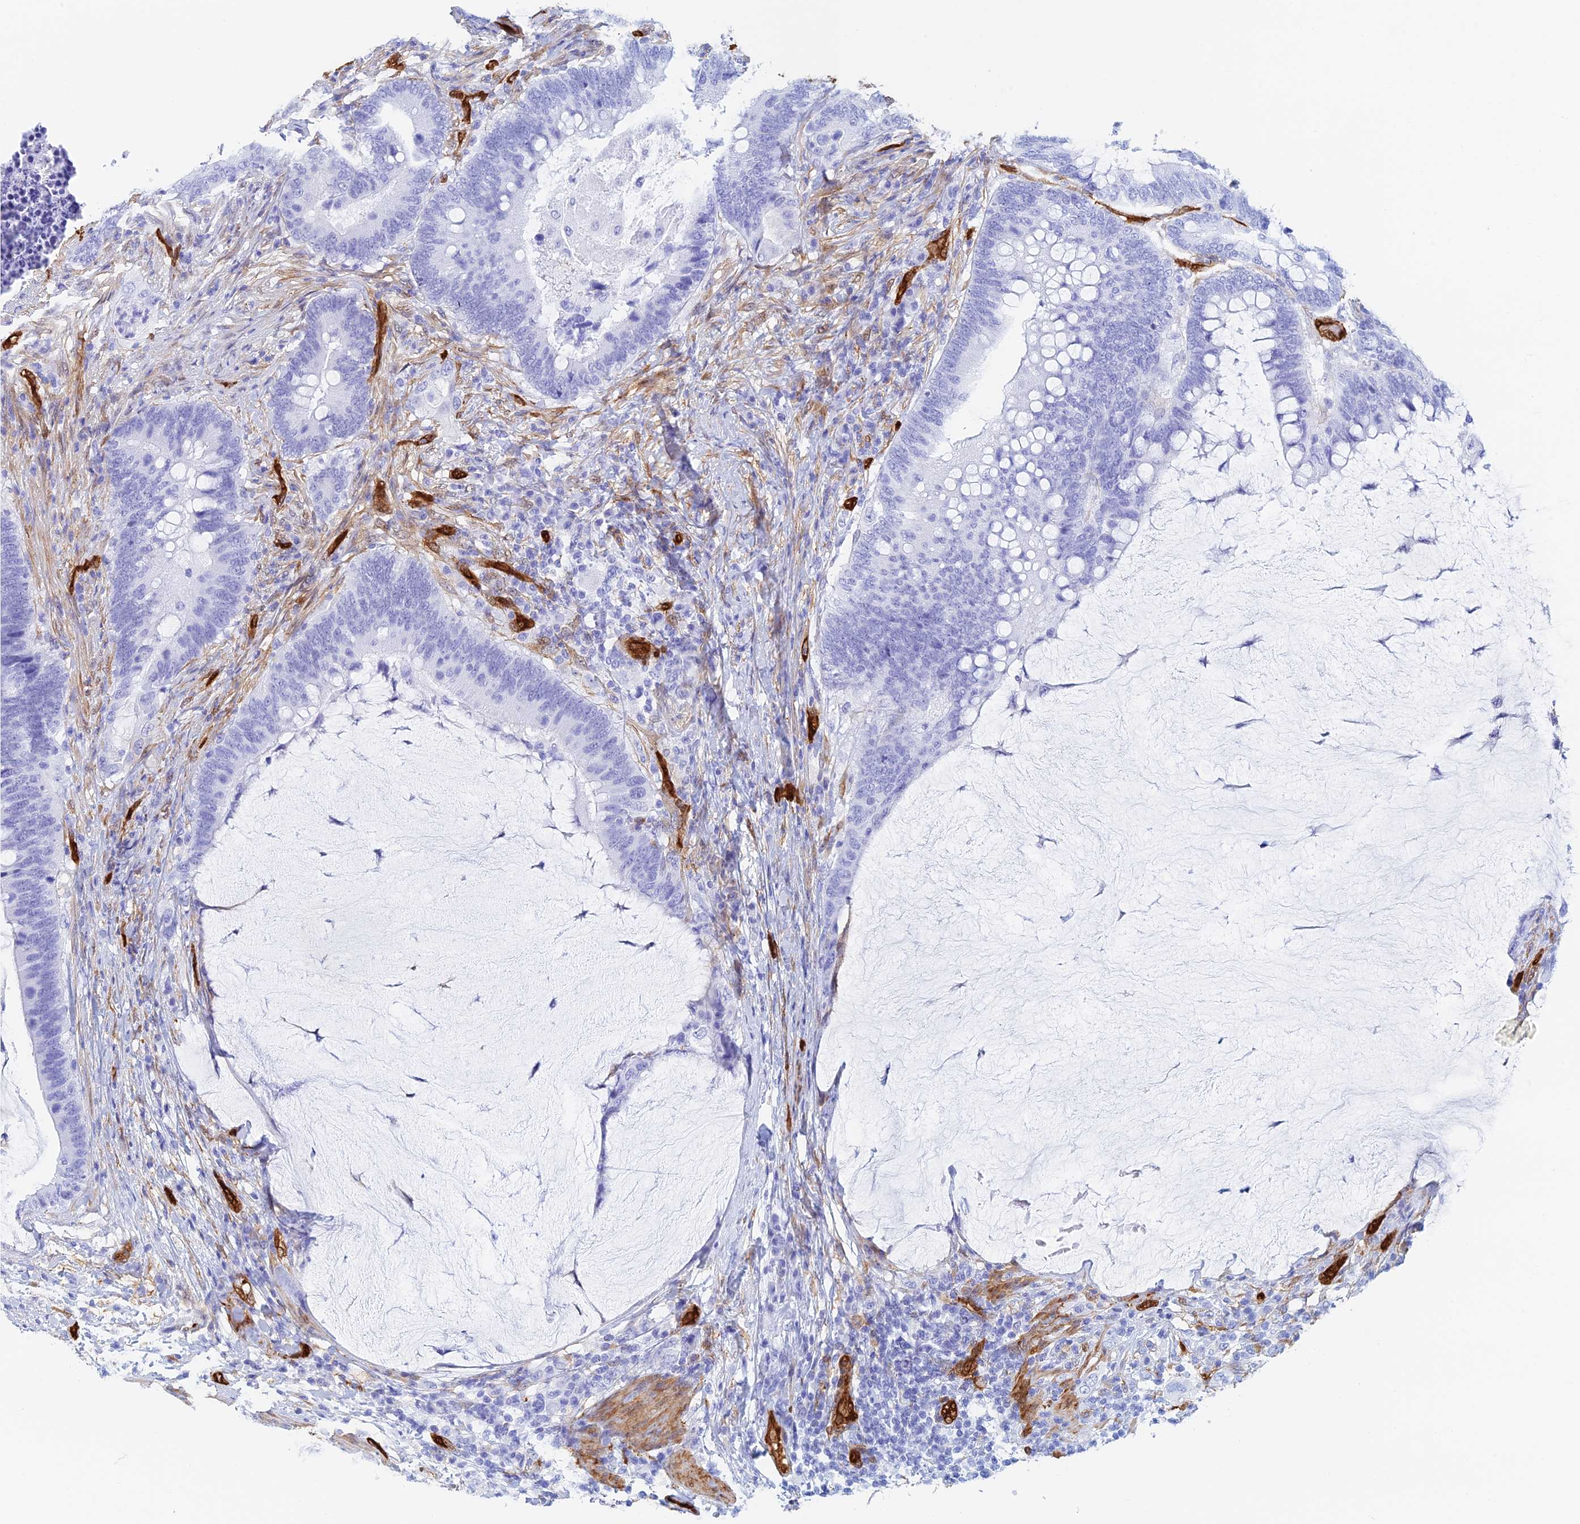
{"staining": {"intensity": "negative", "quantity": "none", "location": "none"}, "tissue": "colorectal cancer", "cell_type": "Tumor cells", "image_type": "cancer", "snomed": [{"axis": "morphology", "description": "Adenocarcinoma, NOS"}, {"axis": "topography", "description": "Colon"}], "caption": "Tumor cells show no significant protein expression in colorectal cancer (adenocarcinoma).", "gene": "CRIP2", "patient": {"sex": "female", "age": 66}}